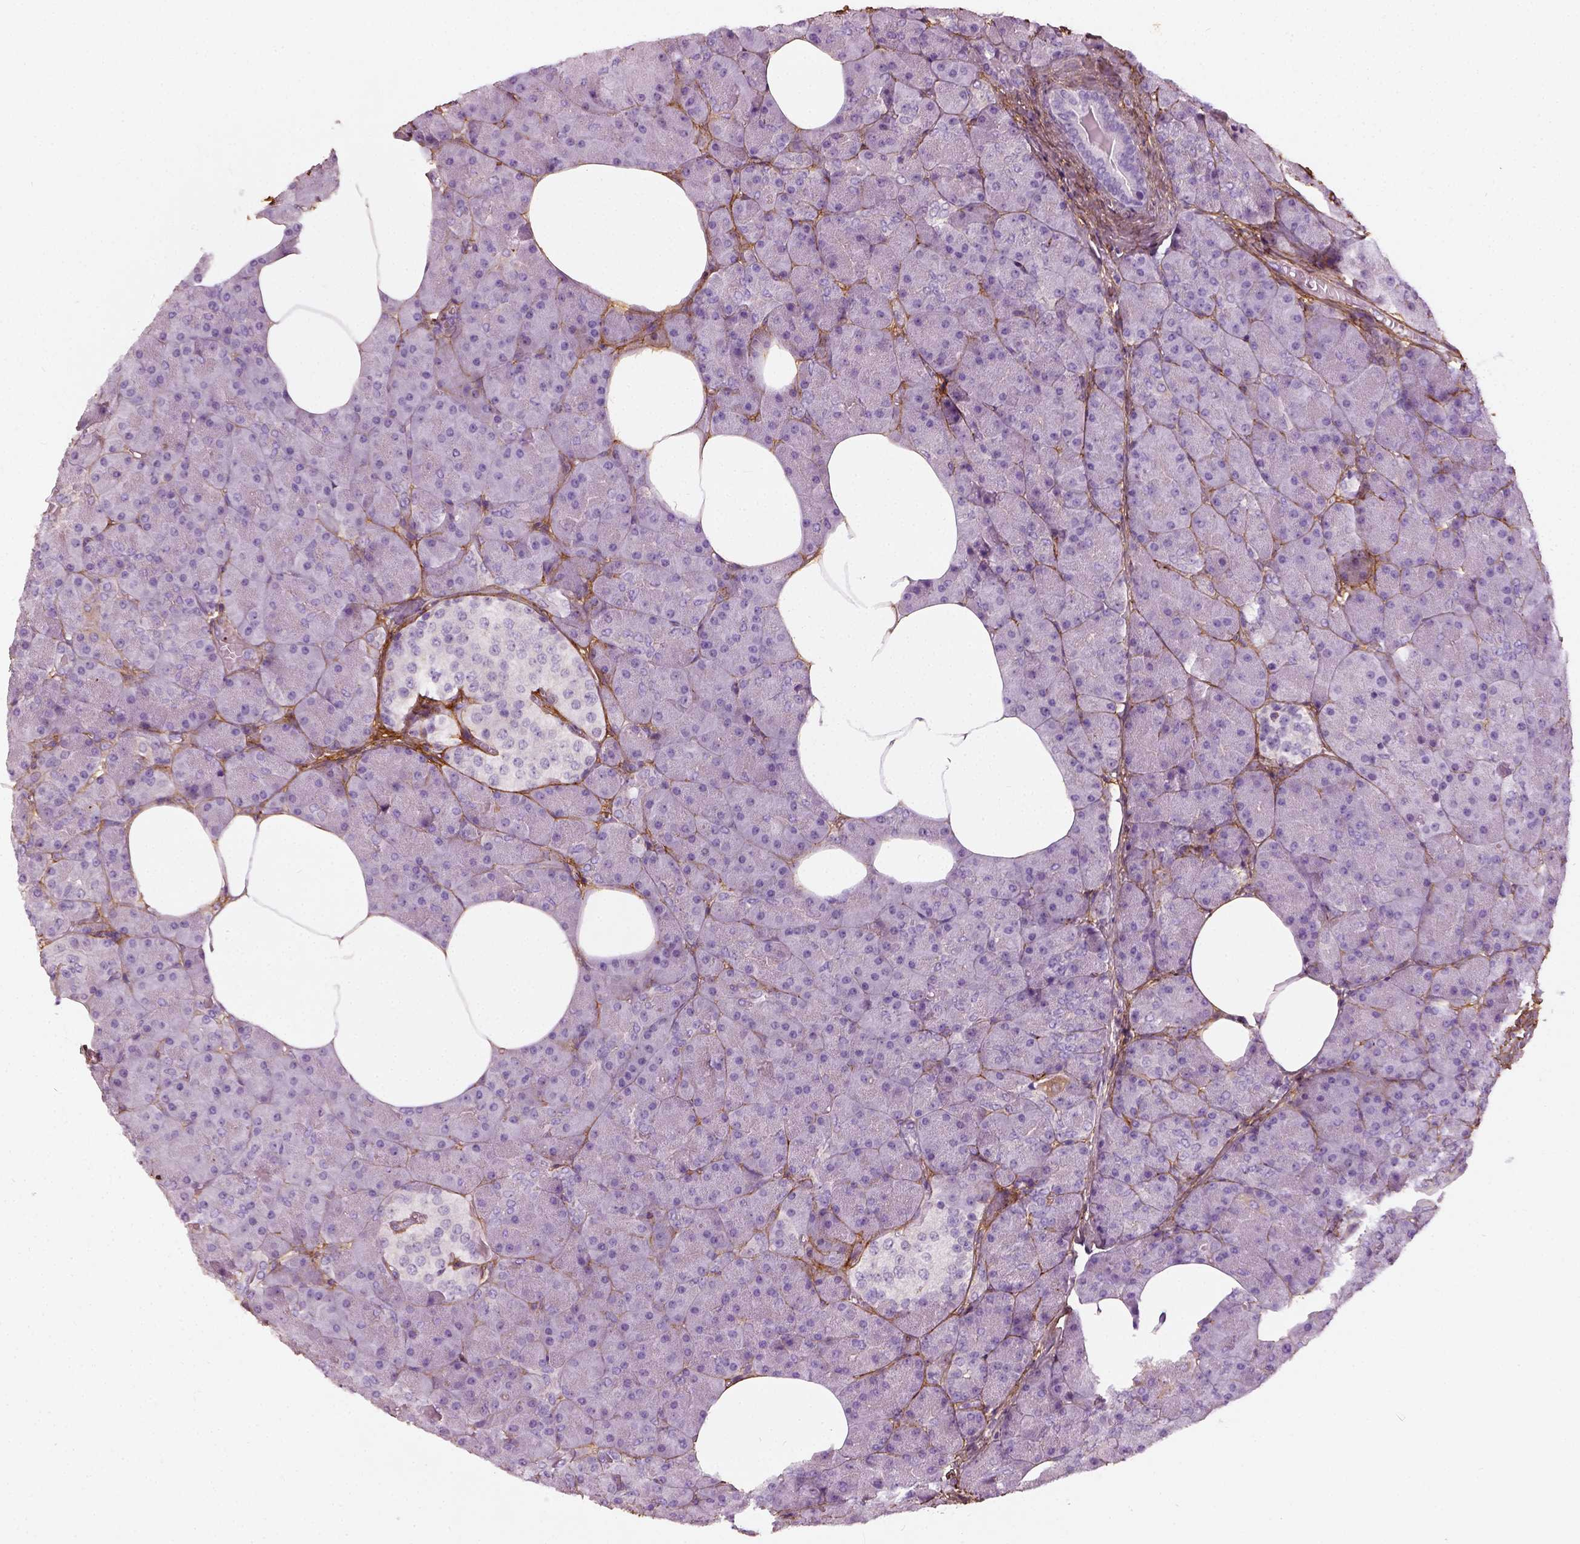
{"staining": {"intensity": "negative", "quantity": "none", "location": "none"}, "tissue": "pancreas", "cell_type": "Exocrine glandular cells", "image_type": "normal", "snomed": [{"axis": "morphology", "description": "Normal tissue, NOS"}, {"axis": "topography", "description": "Pancreas"}], "caption": "Immunohistochemical staining of benign human pancreas reveals no significant positivity in exocrine glandular cells.", "gene": "COL6A2", "patient": {"sex": "female", "age": 45}}